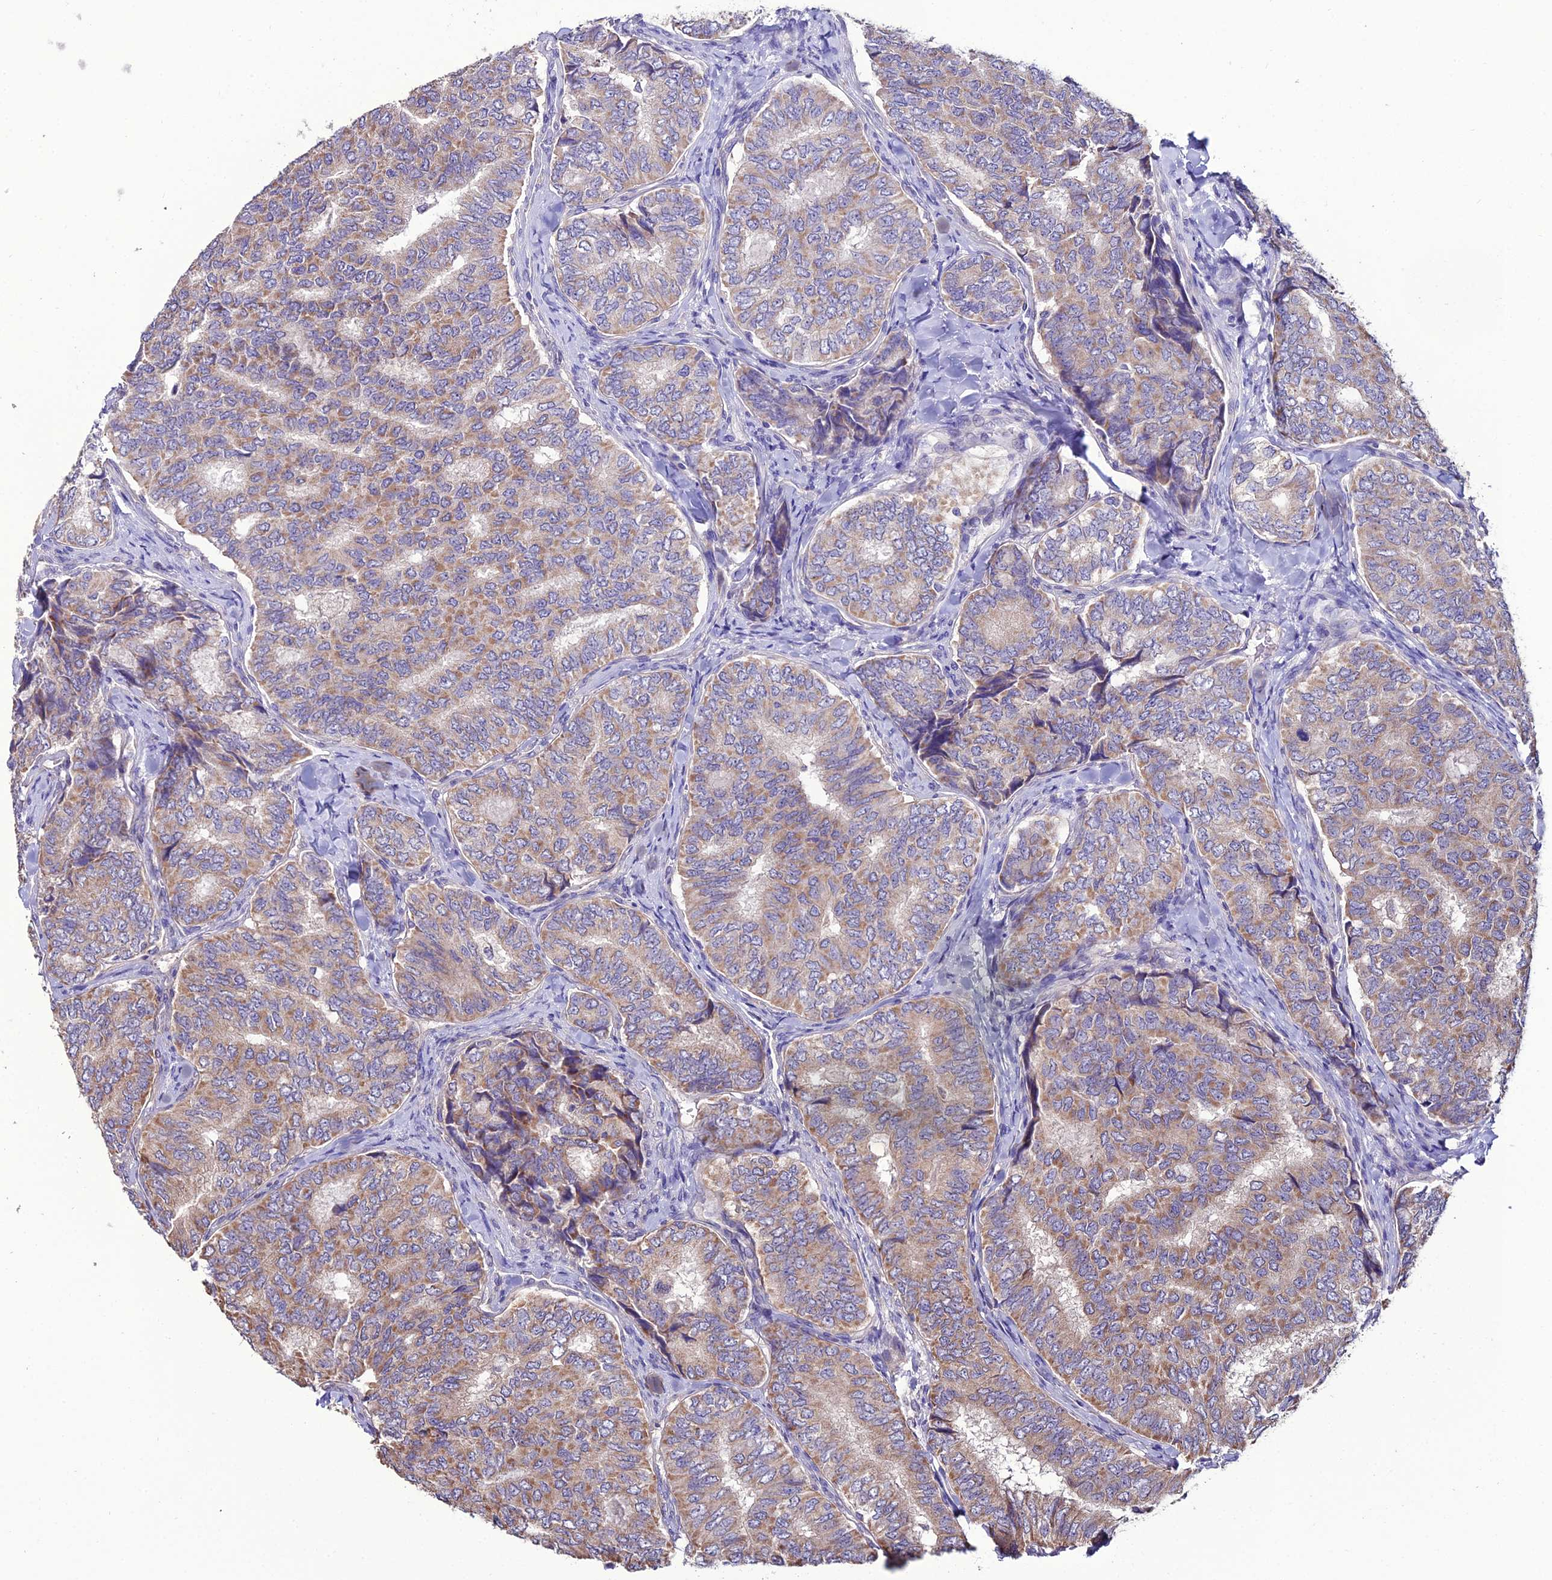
{"staining": {"intensity": "moderate", "quantity": "25%-75%", "location": "cytoplasmic/membranous"}, "tissue": "thyroid cancer", "cell_type": "Tumor cells", "image_type": "cancer", "snomed": [{"axis": "morphology", "description": "Papillary adenocarcinoma, NOS"}, {"axis": "topography", "description": "Thyroid gland"}], "caption": "Immunohistochemistry micrograph of neoplastic tissue: thyroid papillary adenocarcinoma stained using immunohistochemistry exhibits medium levels of moderate protein expression localized specifically in the cytoplasmic/membranous of tumor cells, appearing as a cytoplasmic/membranous brown color.", "gene": "HOGA1", "patient": {"sex": "female", "age": 35}}